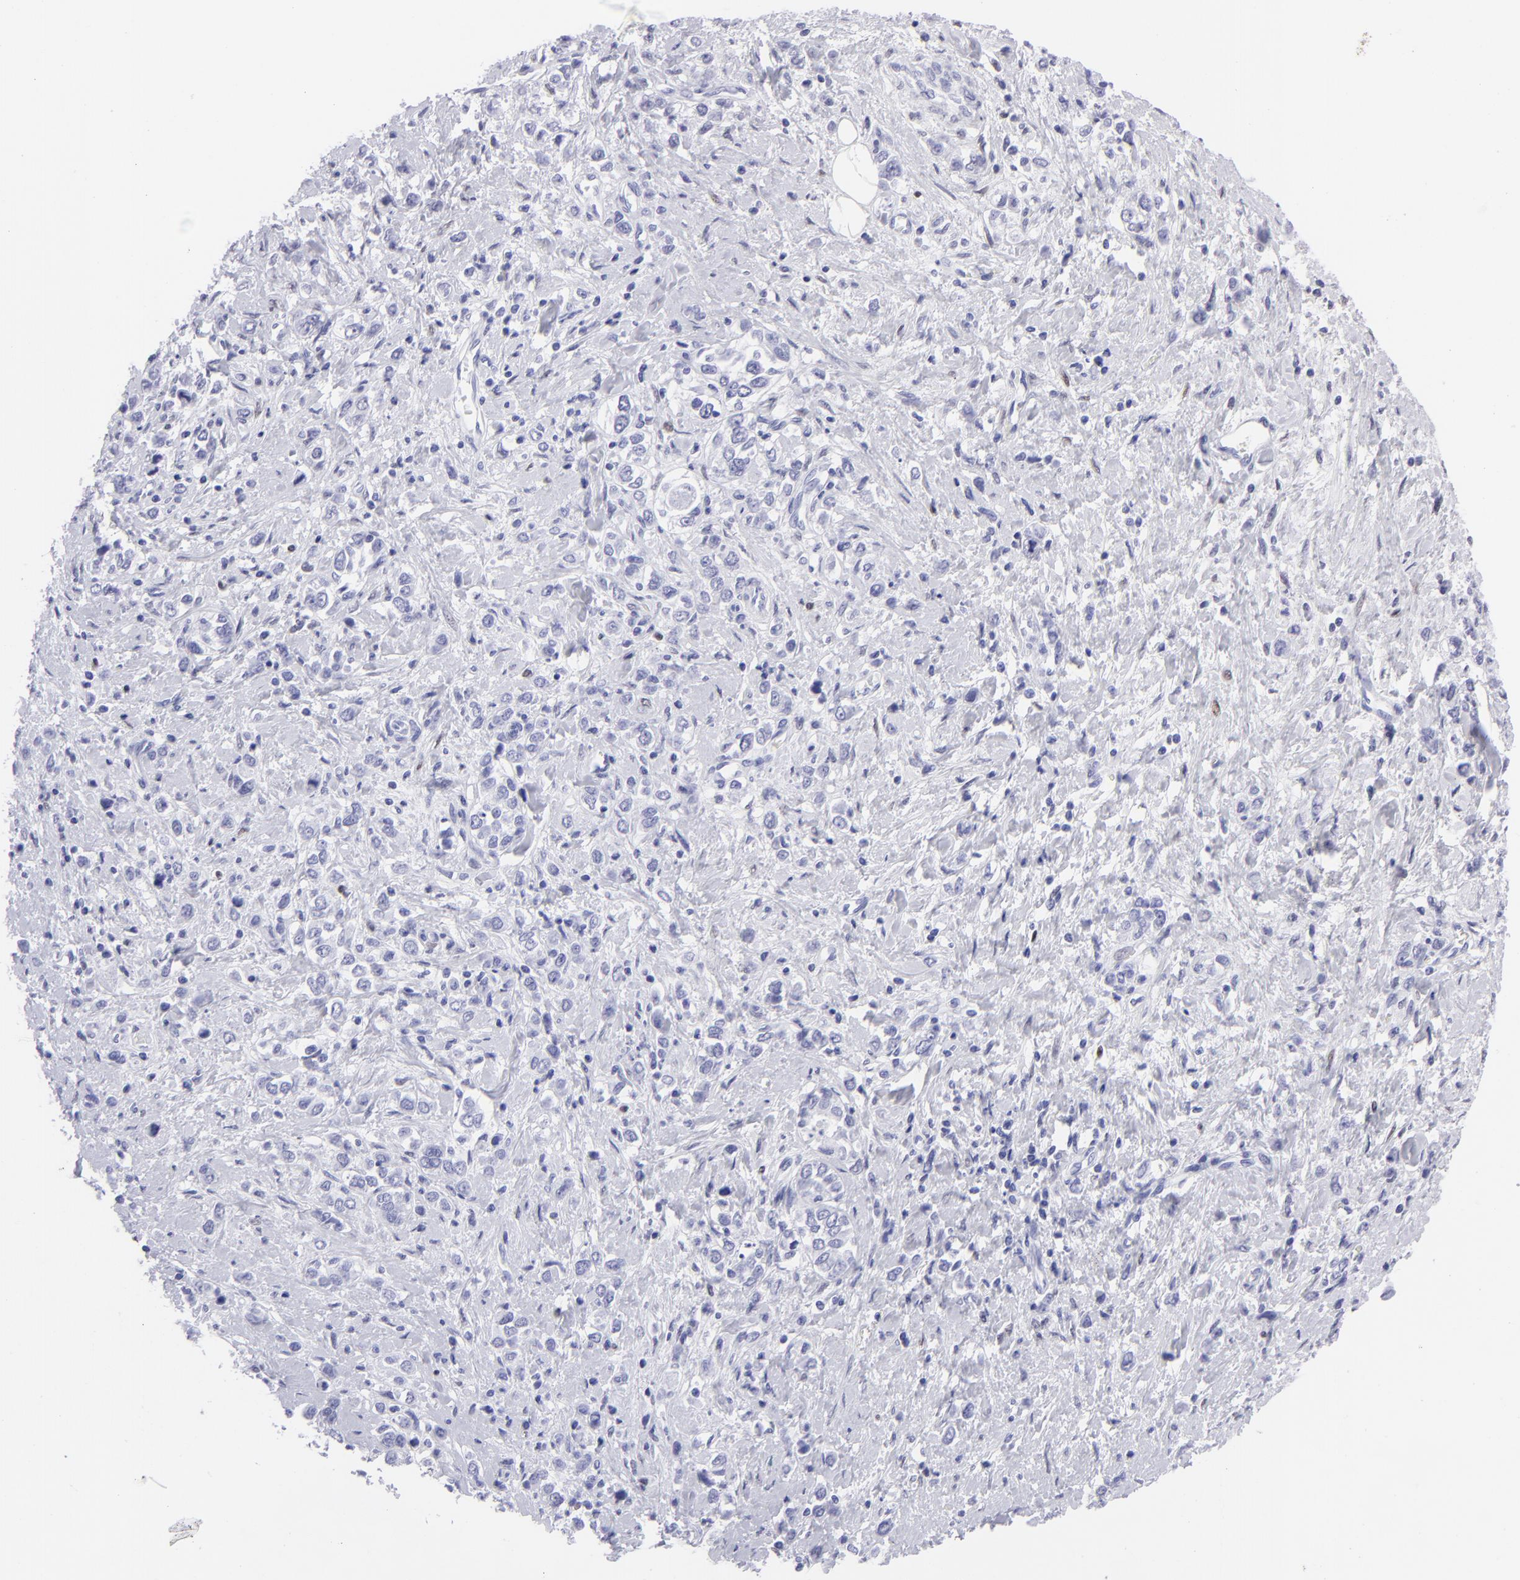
{"staining": {"intensity": "negative", "quantity": "none", "location": "none"}, "tissue": "stomach cancer", "cell_type": "Tumor cells", "image_type": "cancer", "snomed": [{"axis": "morphology", "description": "Adenocarcinoma, NOS"}, {"axis": "topography", "description": "Stomach, upper"}], "caption": "Stomach cancer was stained to show a protein in brown. There is no significant staining in tumor cells. (IHC, brightfield microscopy, high magnification).", "gene": "MITF", "patient": {"sex": "male", "age": 76}}